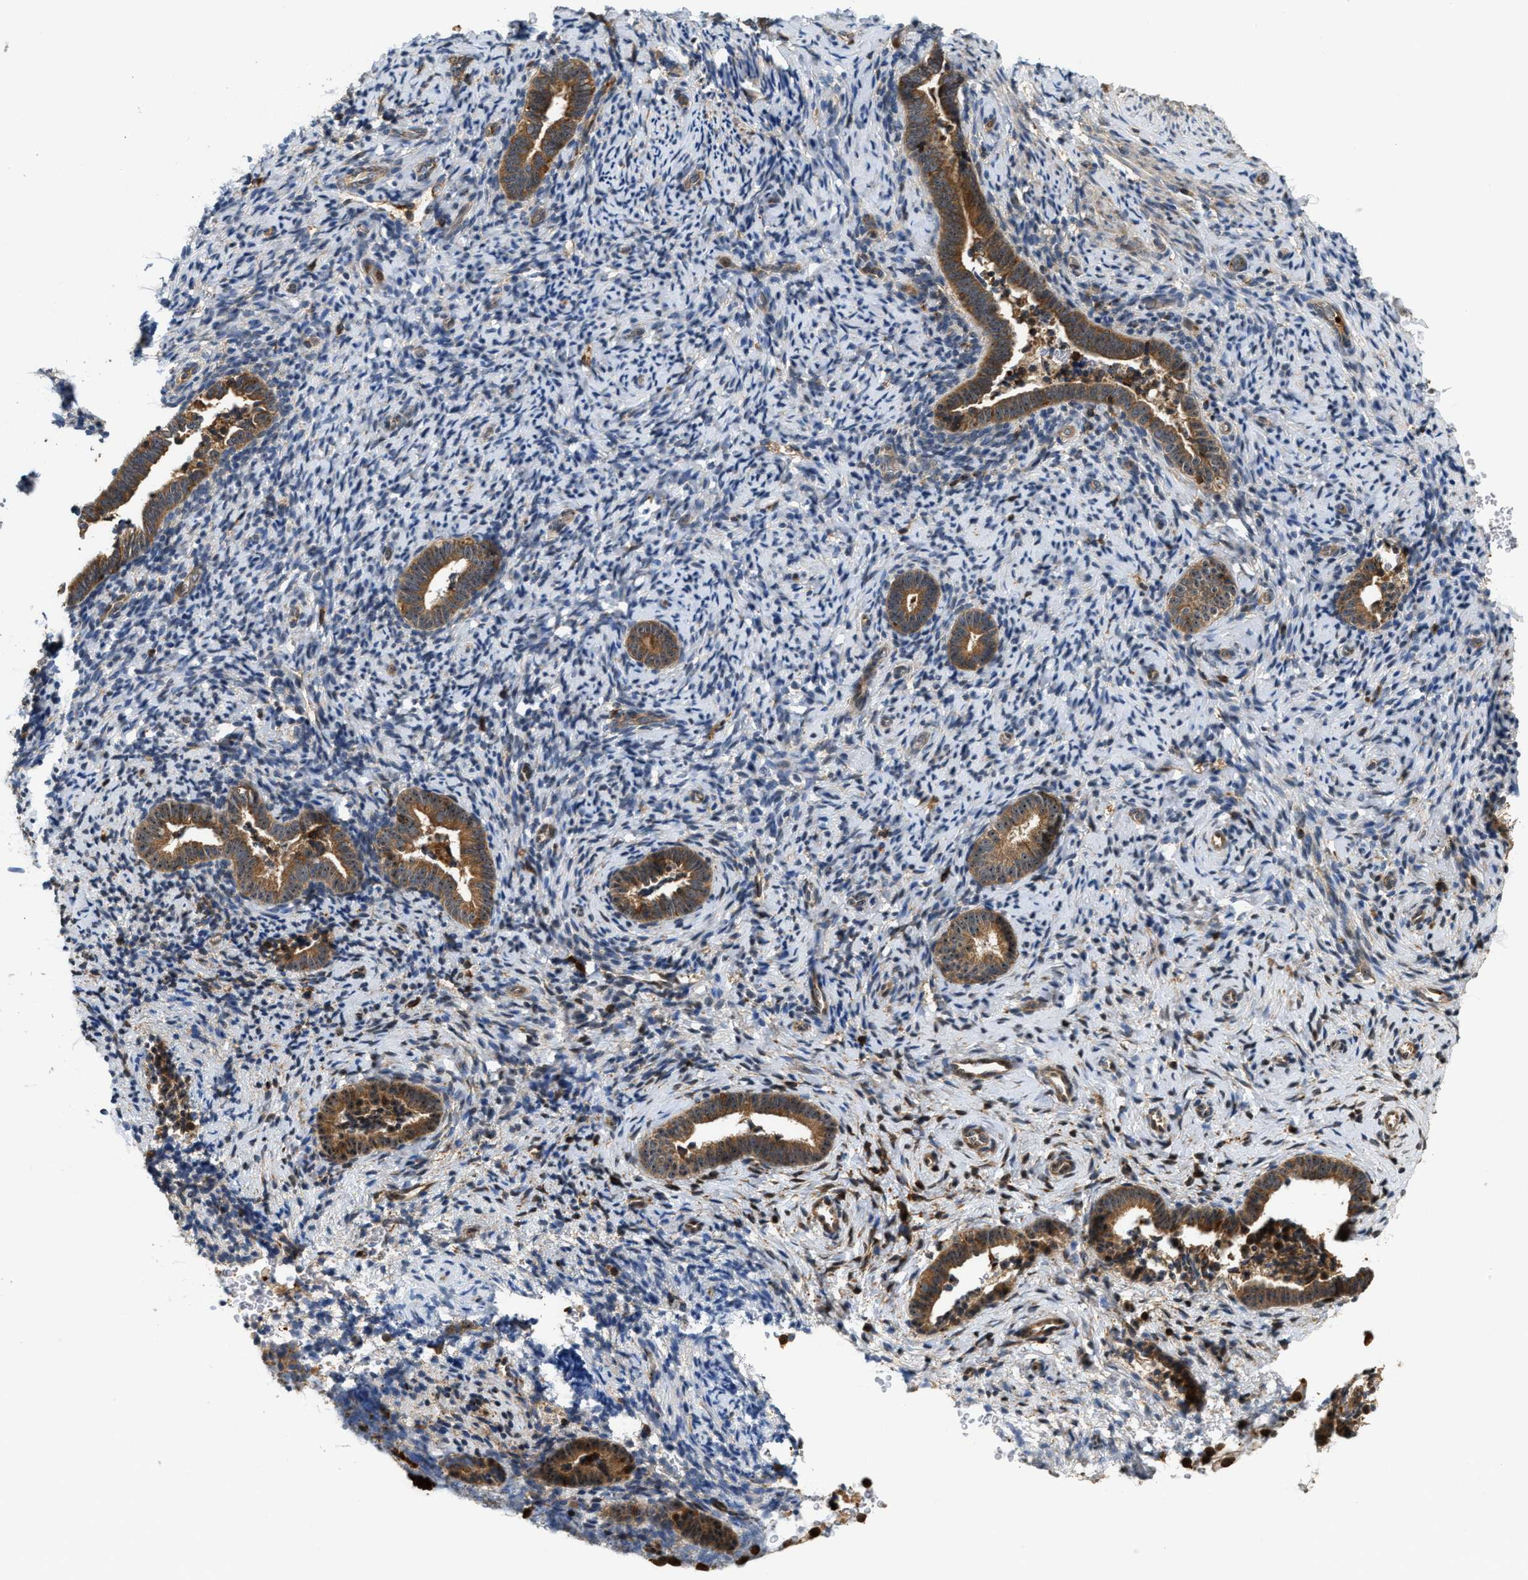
{"staining": {"intensity": "moderate", "quantity": "<25%", "location": "cytoplasmic/membranous"}, "tissue": "endometrium", "cell_type": "Cells in endometrial stroma", "image_type": "normal", "snomed": [{"axis": "morphology", "description": "Normal tissue, NOS"}, {"axis": "topography", "description": "Endometrium"}], "caption": "The image reveals a brown stain indicating the presence of a protein in the cytoplasmic/membranous of cells in endometrial stroma in endometrium.", "gene": "SNX5", "patient": {"sex": "female", "age": 51}}